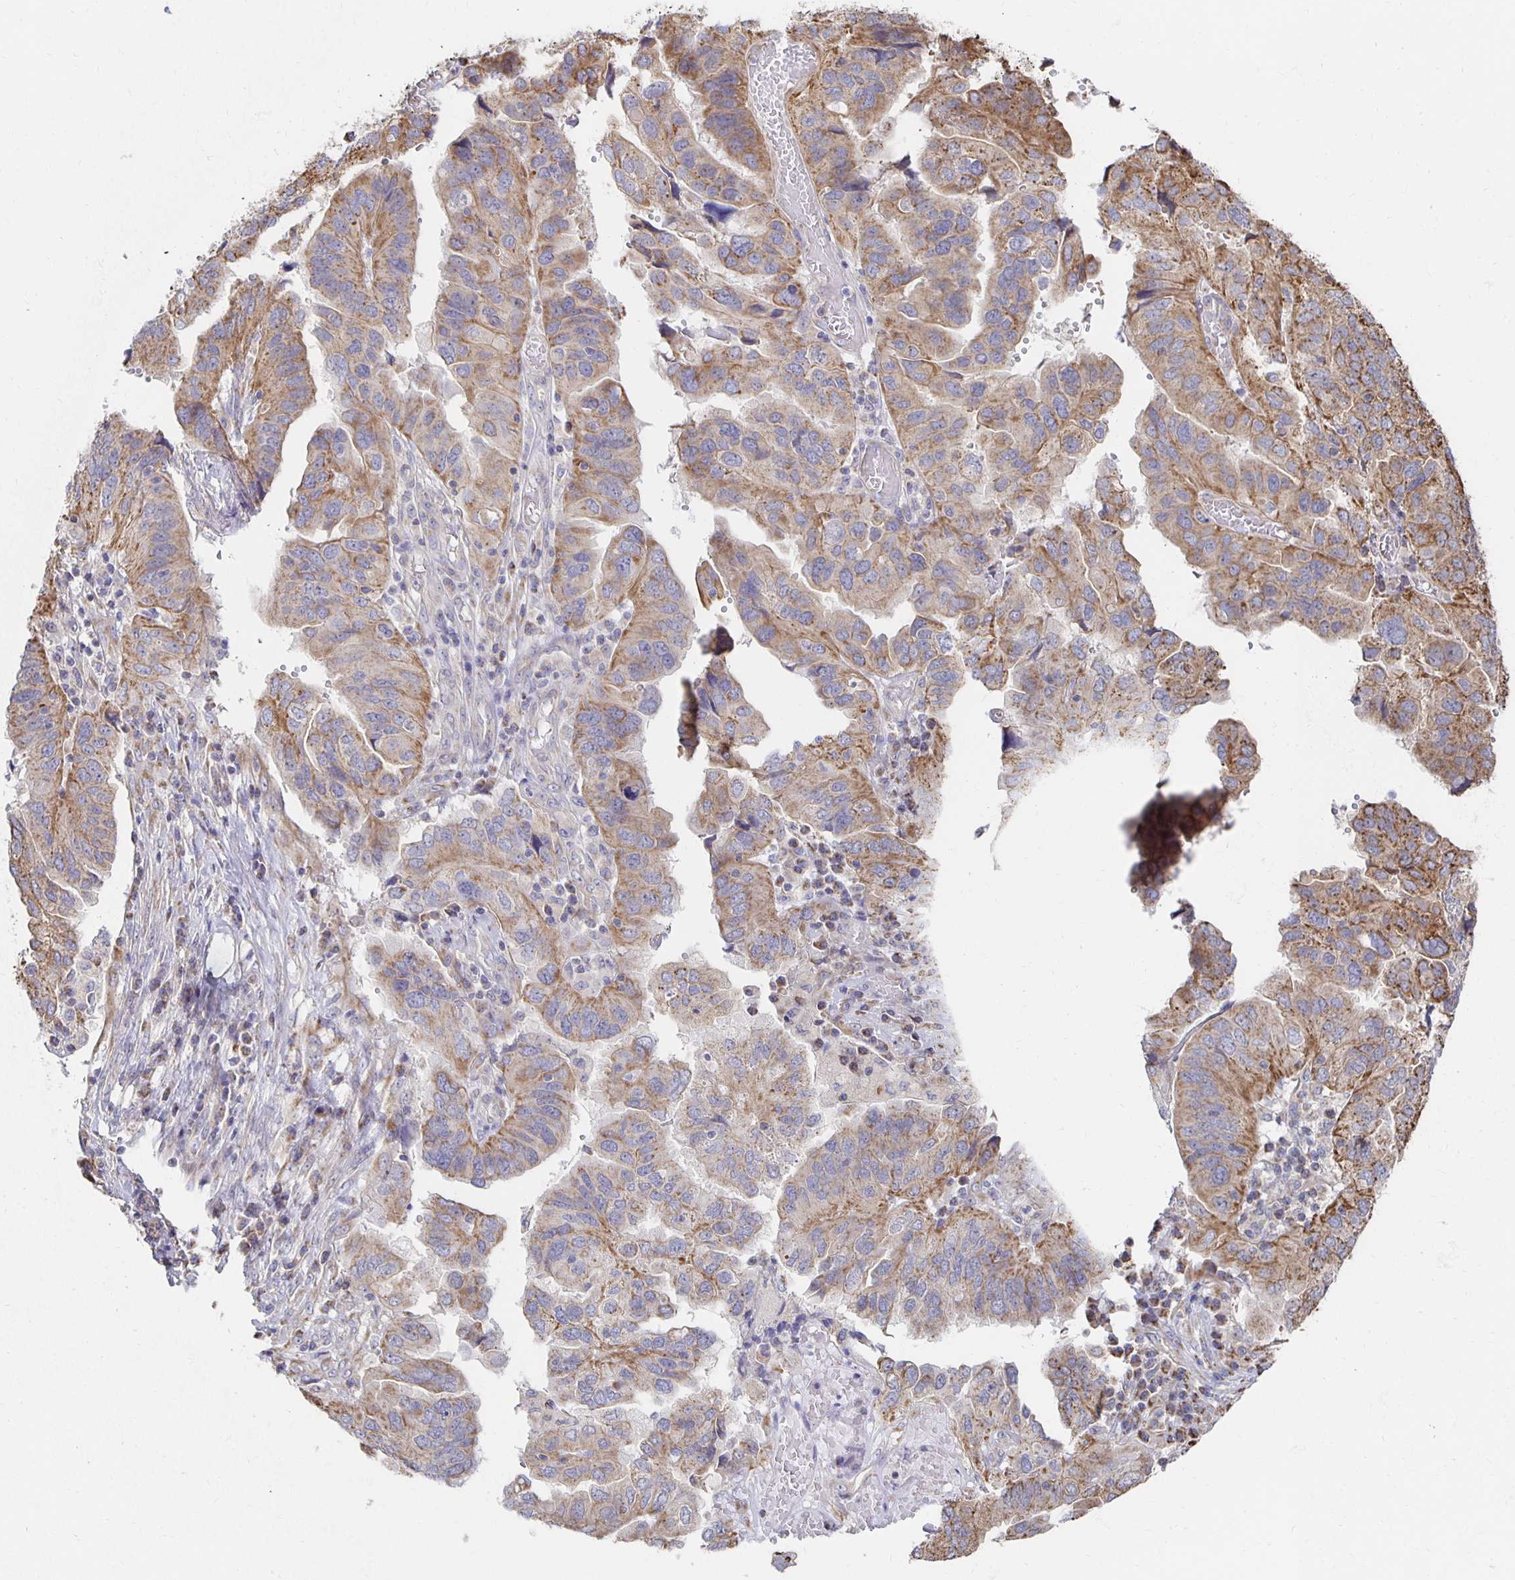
{"staining": {"intensity": "moderate", "quantity": "25%-75%", "location": "cytoplasmic/membranous"}, "tissue": "ovarian cancer", "cell_type": "Tumor cells", "image_type": "cancer", "snomed": [{"axis": "morphology", "description": "Cystadenocarcinoma, serous, NOS"}, {"axis": "topography", "description": "Ovary"}], "caption": "A brown stain labels moderate cytoplasmic/membranous positivity of a protein in human serous cystadenocarcinoma (ovarian) tumor cells. Using DAB (brown) and hematoxylin (blue) stains, captured at high magnification using brightfield microscopy.", "gene": "NKX2-8", "patient": {"sex": "female", "age": 79}}